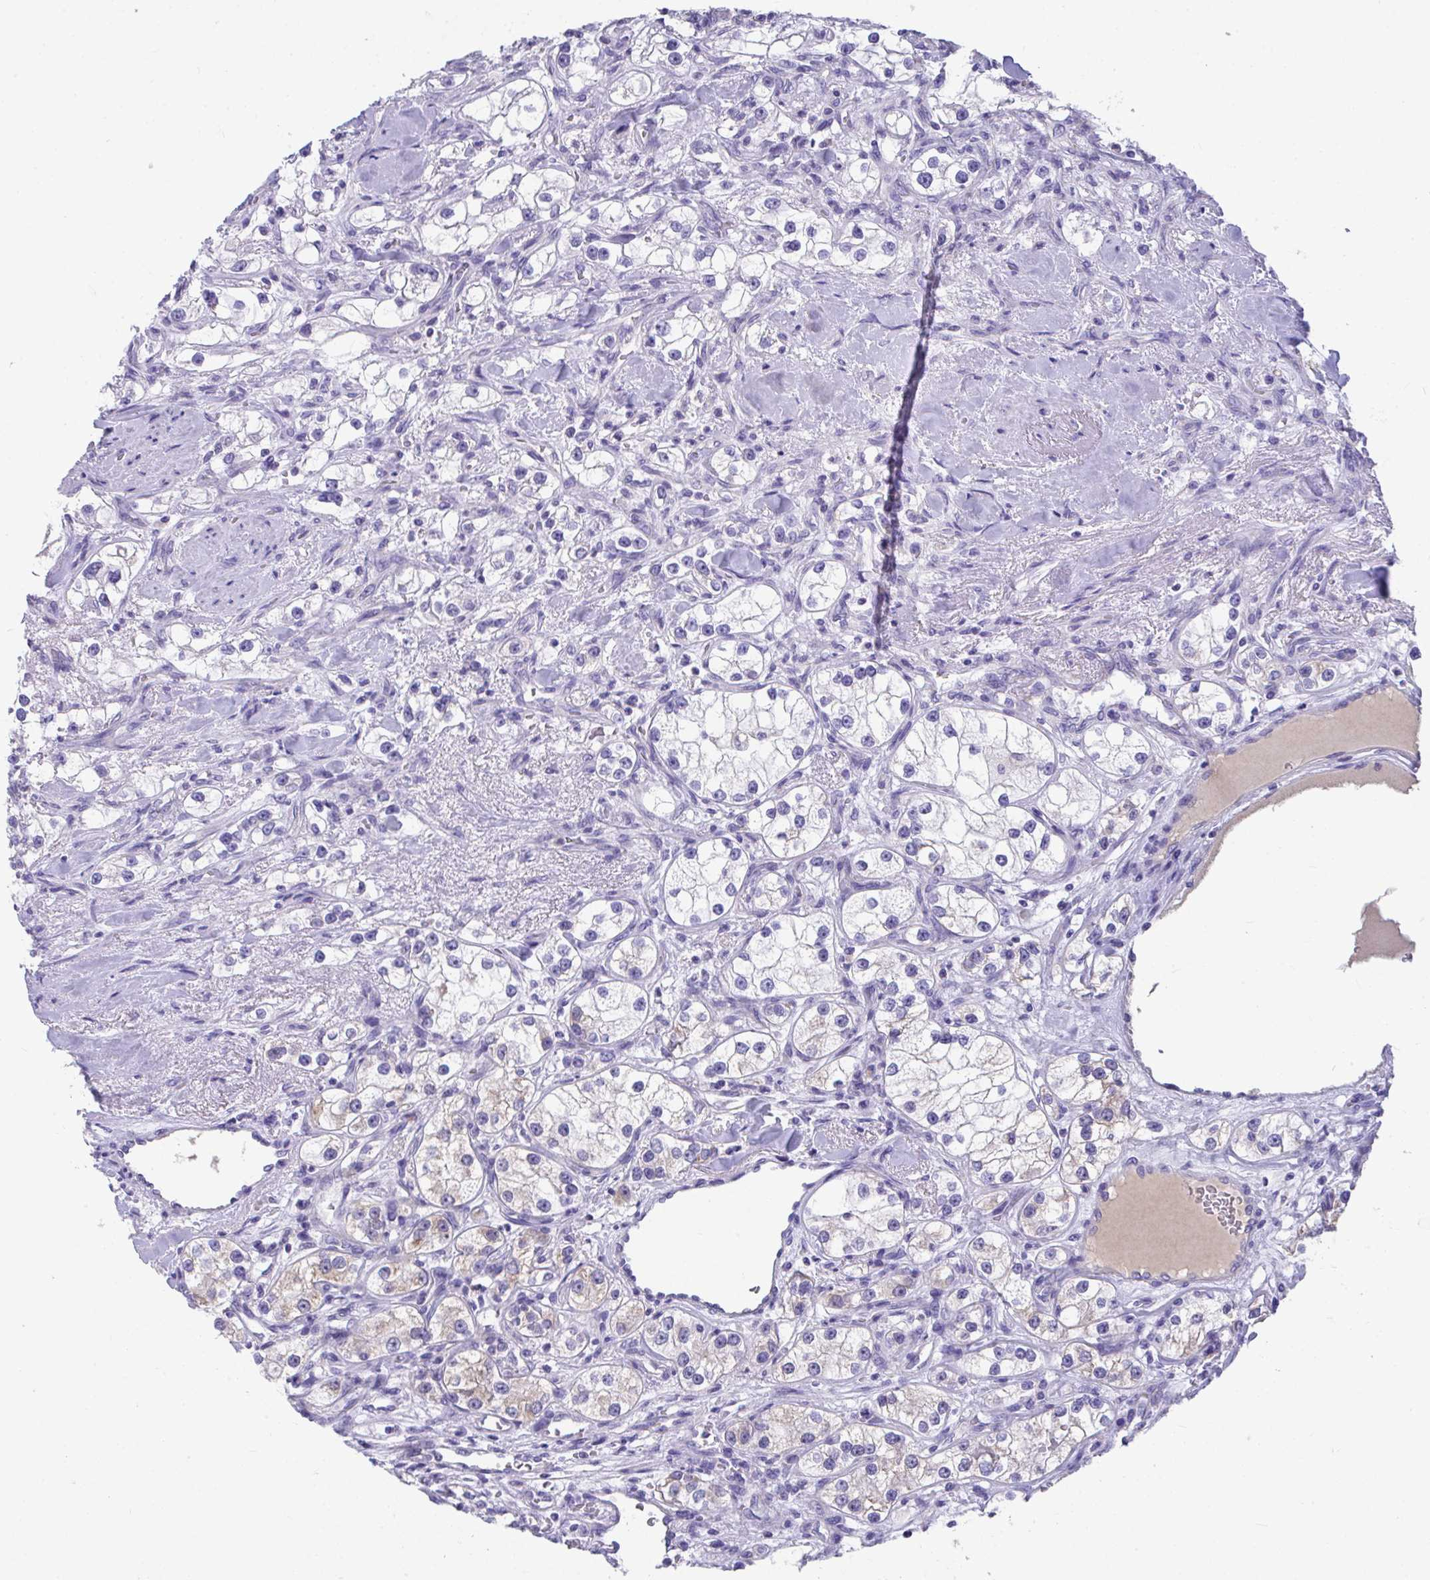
{"staining": {"intensity": "negative", "quantity": "none", "location": "none"}, "tissue": "renal cancer", "cell_type": "Tumor cells", "image_type": "cancer", "snomed": [{"axis": "morphology", "description": "Adenocarcinoma, NOS"}, {"axis": "topography", "description": "Kidney"}], "caption": "This is an IHC micrograph of human renal cancer. There is no expression in tumor cells.", "gene": "COA5", "patient": {"sex": "male", "age": 77}}